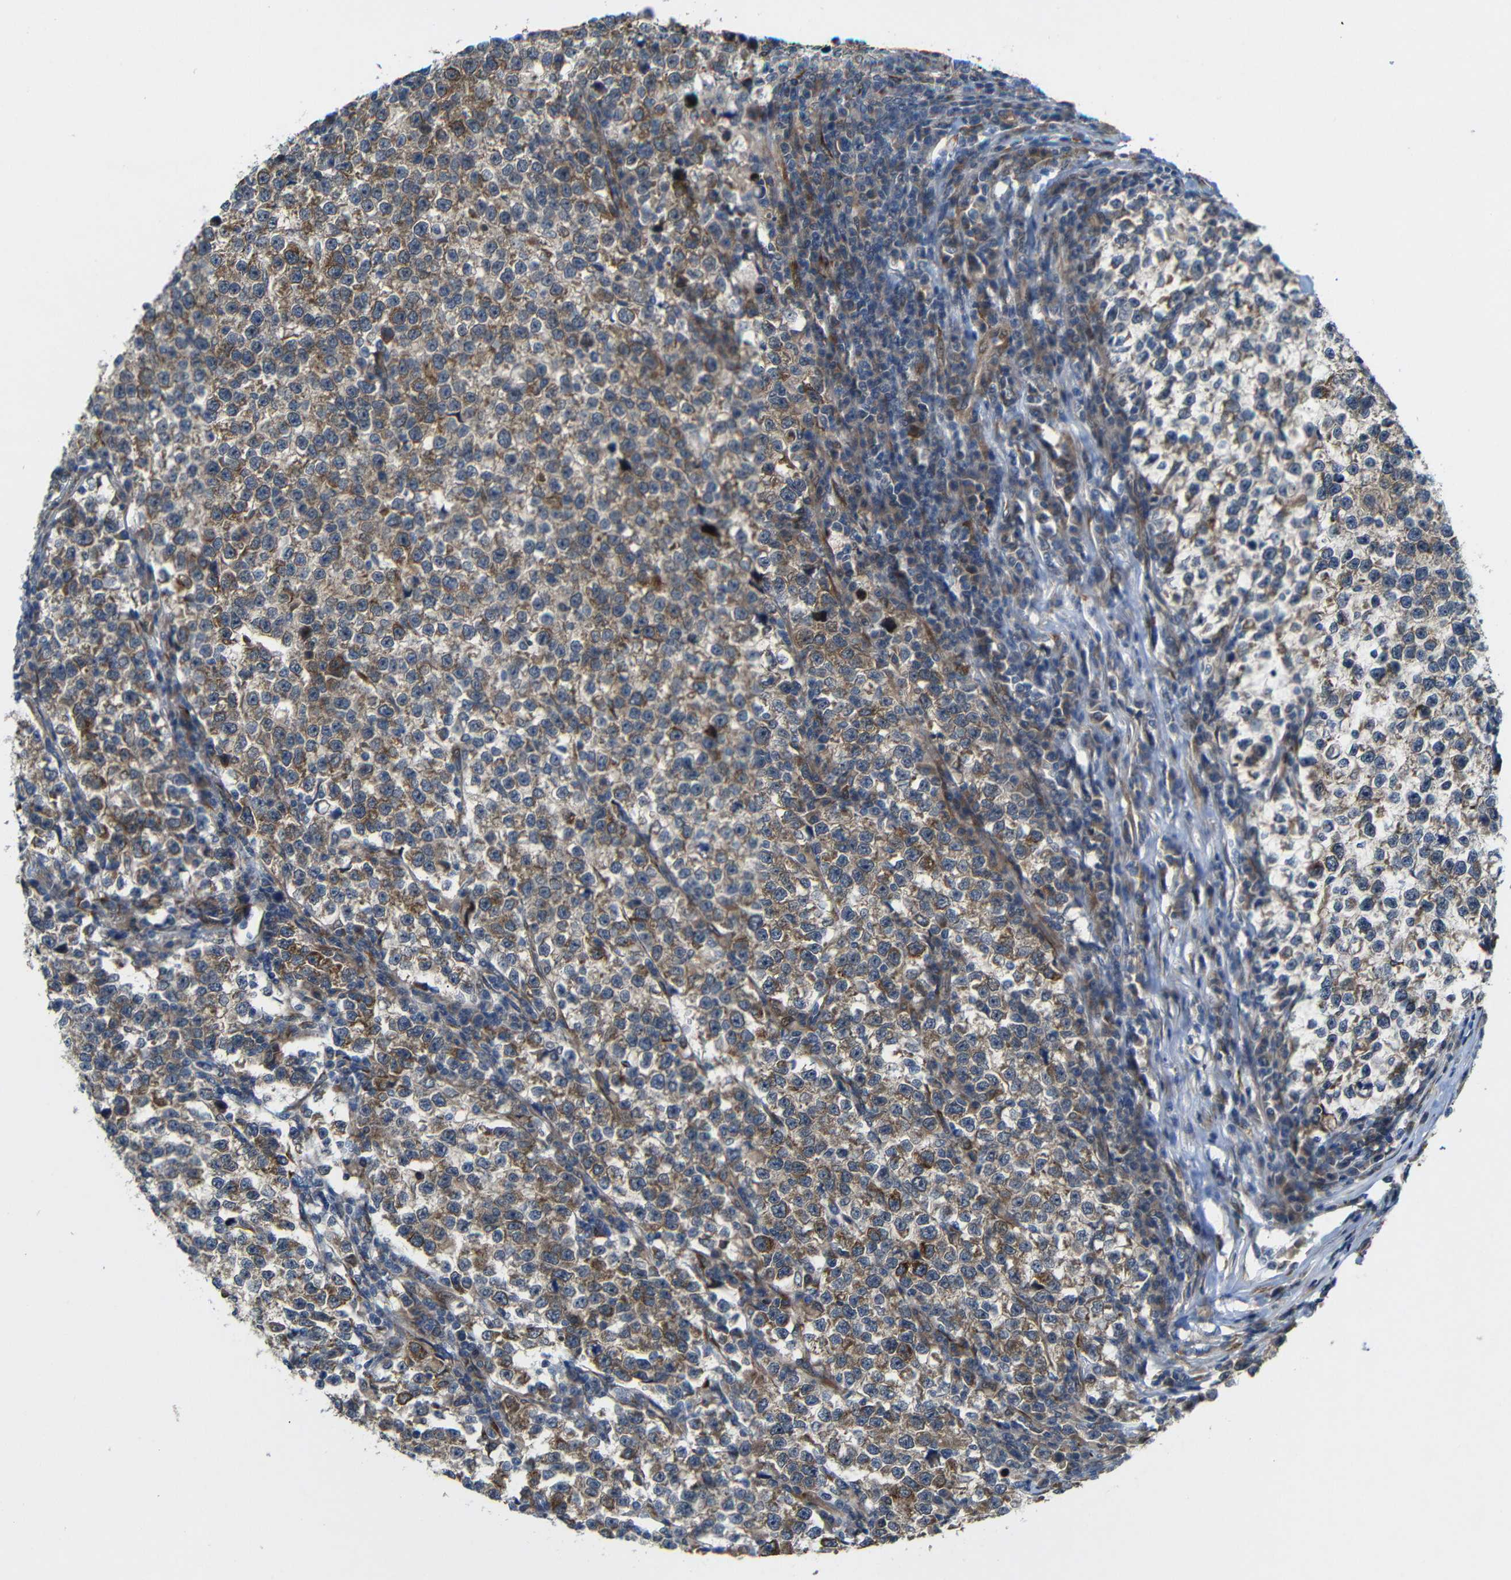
{"staining": {"intensity": "moderate", "quantity": ">75%", "location": "cytoplasmic/membranous"}, "tissue": "testis cancer", "cell_type": "Tumor cells", "image_type": "cancer", "snomed": [{"axis": "morphology", "description": "Normal tissue, NOS"}, {"axis": "morphology", "description": "Seminoma, NOS"}, {"axis": "topography", "description": "Testis"}], "caption": "Immunohistochemistry (IHC) micrograph of neoplastic tissue: testis seminoma stained using IHC shows medium levels of moderate protein expression localized specifically in the cytoplasmic/membranous of tumor cells, appearing as a cytoplasmic/membranous brown color.", "gene": "P3H2", "patient": {"sex": "male", "age": 43}}